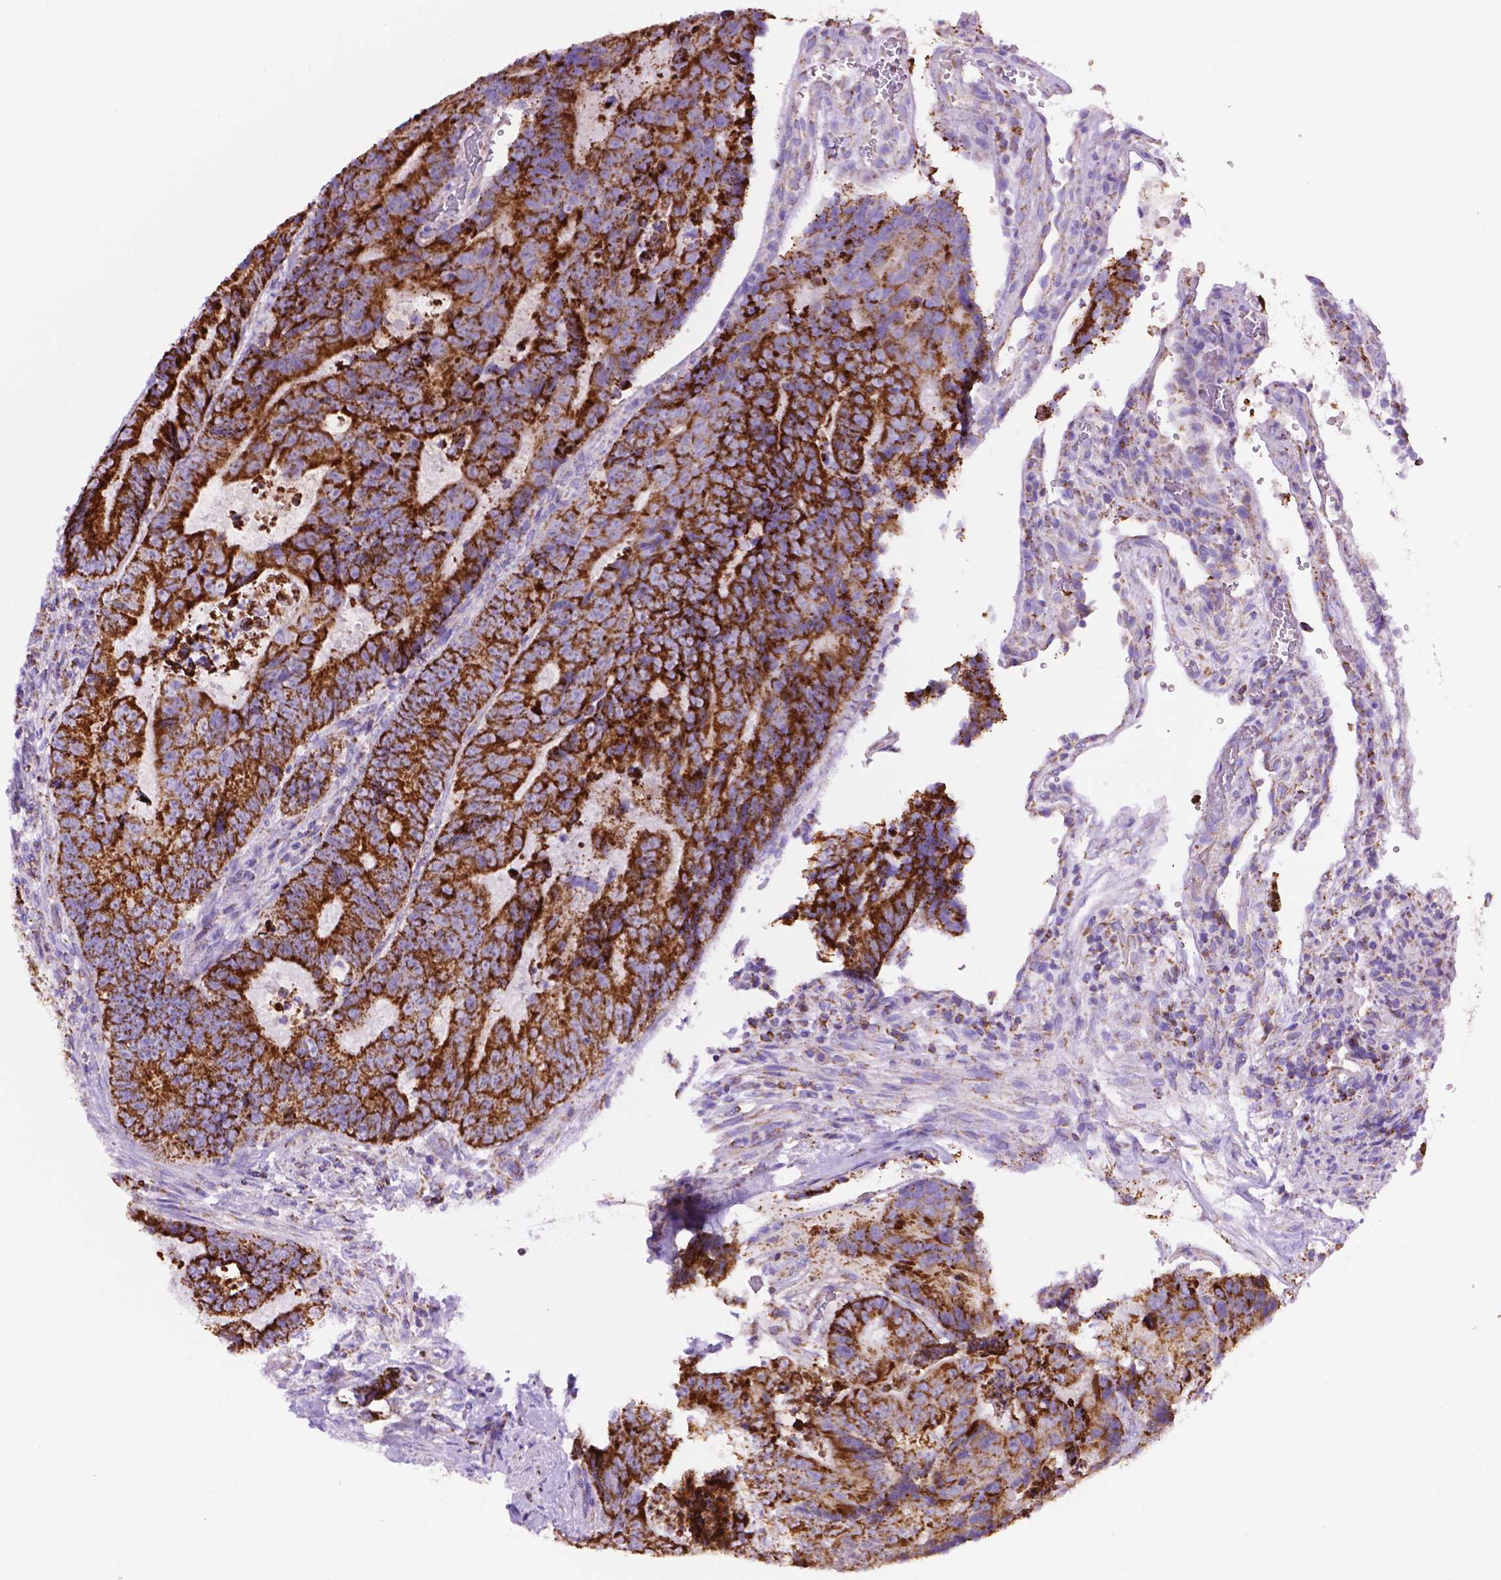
{"staining": {"intensity": "strong", "quantity": ">75%", "location": "cytoplasmic/membranous"}, "tissue": "colorectal cancer", "cell_type": "Tumor cells", "image_type": "cancer", "snomed": [{"axis": "morphology", "description": "Adenocarcinoma, NOS"}, {"axis": "topography", "description": "Colon"}], "caption": "Immunohistochemical staining of human colorectal cancer displays high levels of strong cytoplasmic/membranous positivity in about >75% of tumor cells.", "gene": "GDPD5", "patient": {"sex": "female", "age": 48}}